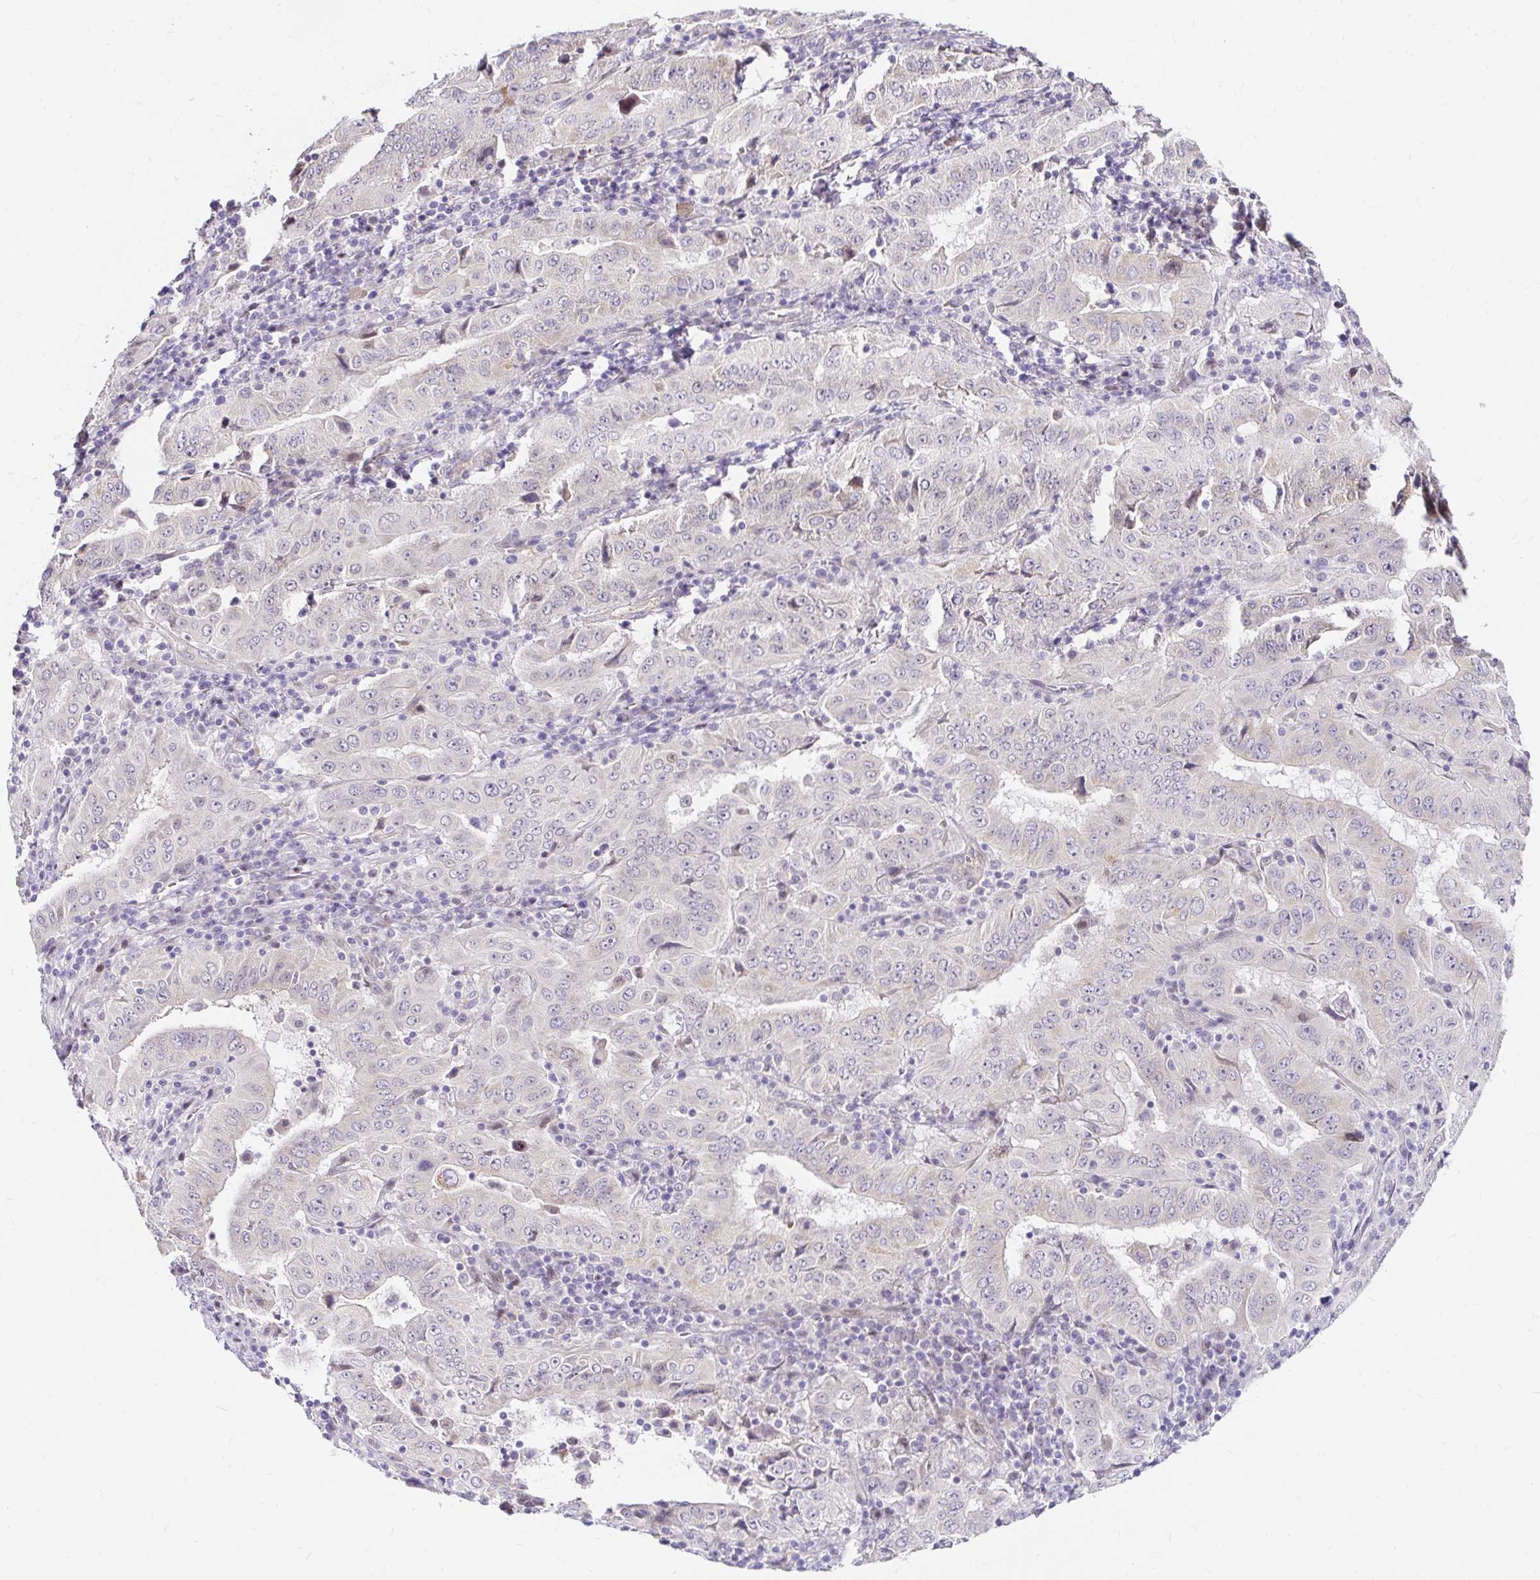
{"staining": {"intensity": "negative", "quantity": "none", "location": "none"}, "tissue": "pancreatic cancer", "cell_type": "Tumor cells", "image_type": "cancer", "snomed": [{"axis": "morphology", "description": "Adenocarcinoma, NOS"}, {"axis": "topography", "description": "Pancreas"}], "caption": "Pancreatic adenocarcinoma was stained to show a protein in brown. There is no significant positivity in tumor cells. (DAB immunohistochemistry (IHC) with hematoxylin counter stain).", "gene": "GUCY1A1", "patient": {"sex": "male", "age": 63}}